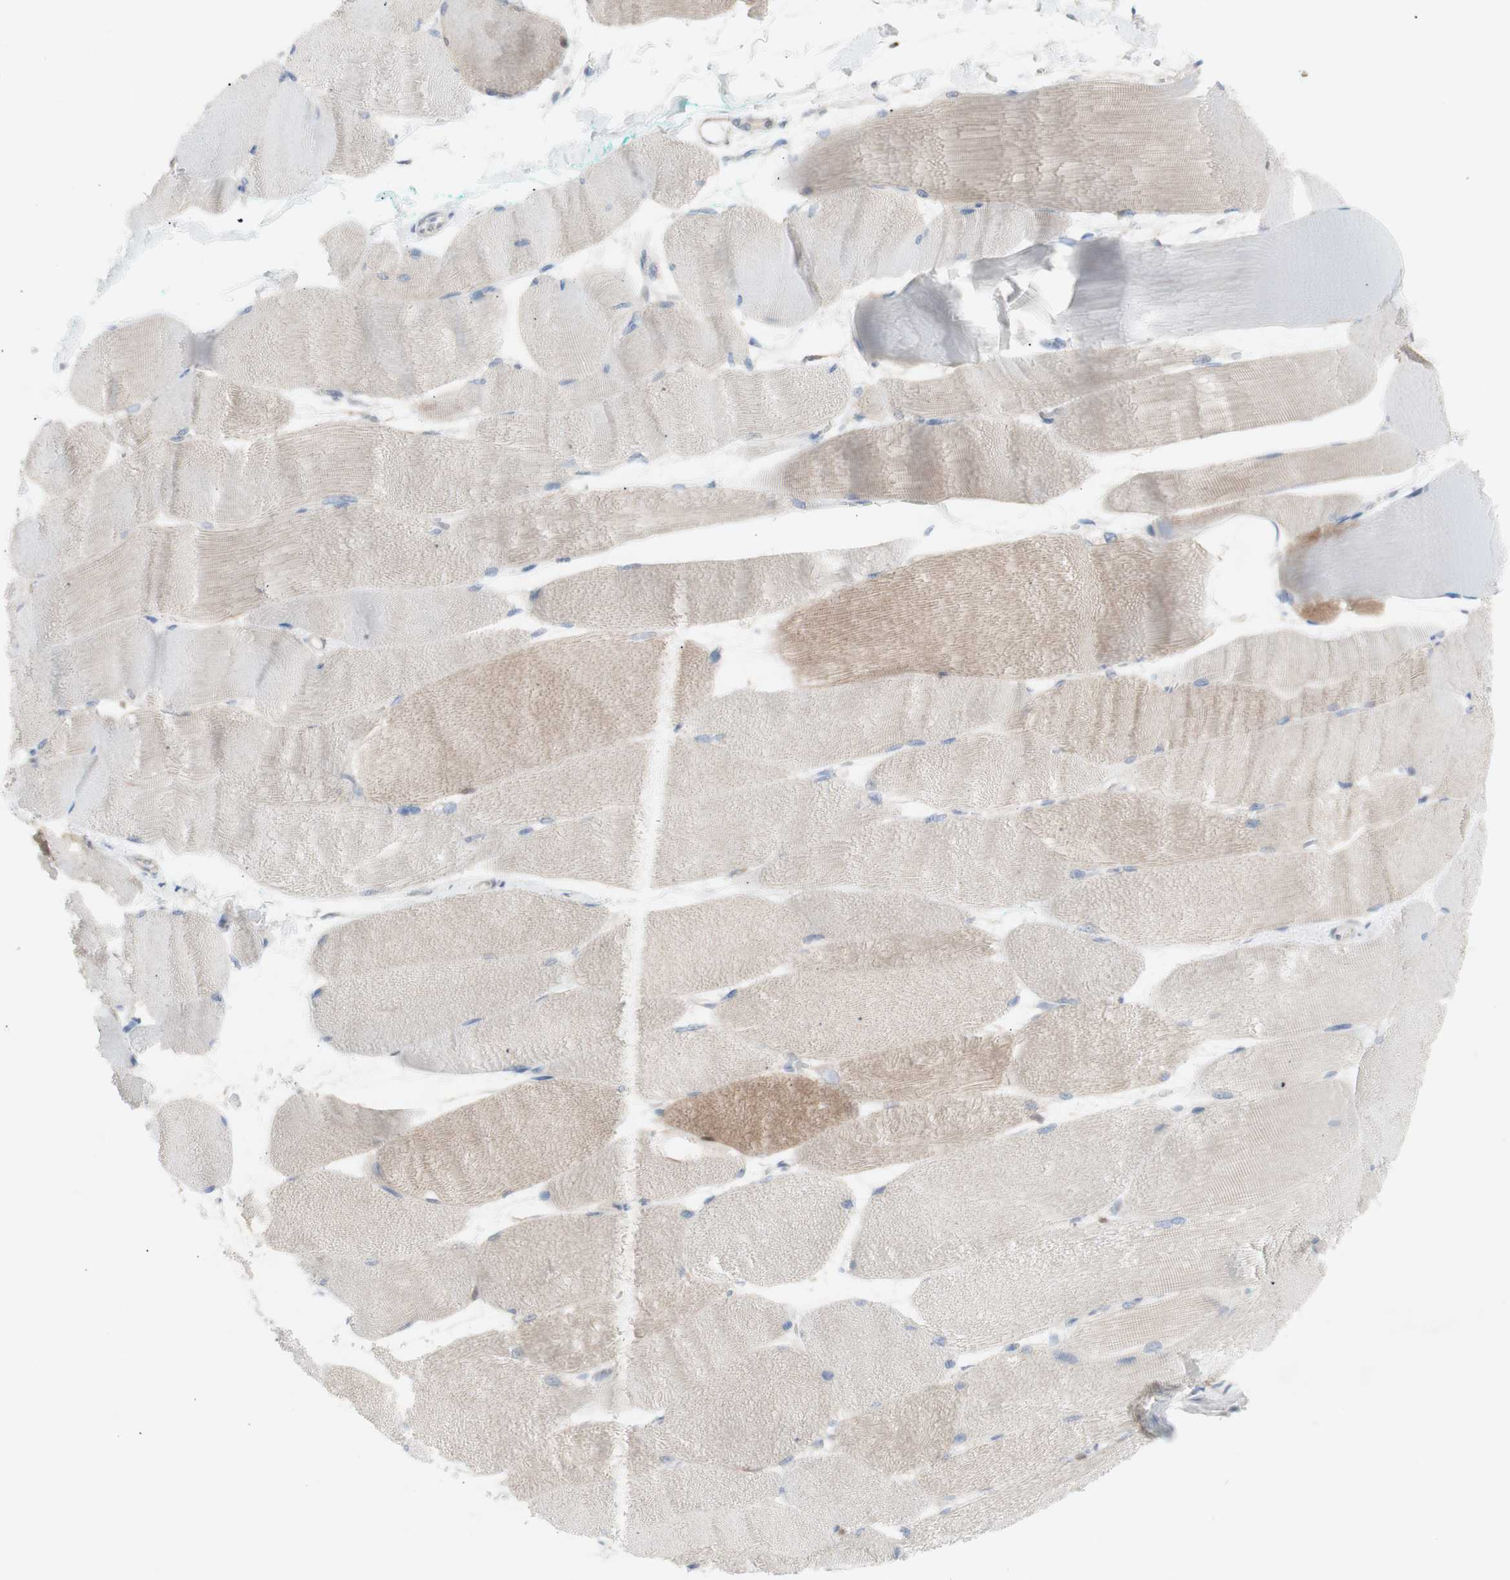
{"staining": {"intensity": "weak", "quantity": ">75%", "location": "cytoplasmic/membranous"}, "tissue": "skeletal muscle", "cell_type": "Myocytes", "image_type": "normal", "snomed": [{"axis": "morphology", "description": "Normal tissue, NOS"}, {"axis": "morphology", "description": "Squamous cell carcinoma, NOS"}, {"axis": "topography", "description": "Skeletal muscle"}], "caption": "Protein expression analysis of benign human skeletal muscle reveals weak cytoplasmic/membranous staining in approximately >75% of myocytes.", "gene": "PRMT5", "patient": {"sex": "male", "age": 51}}